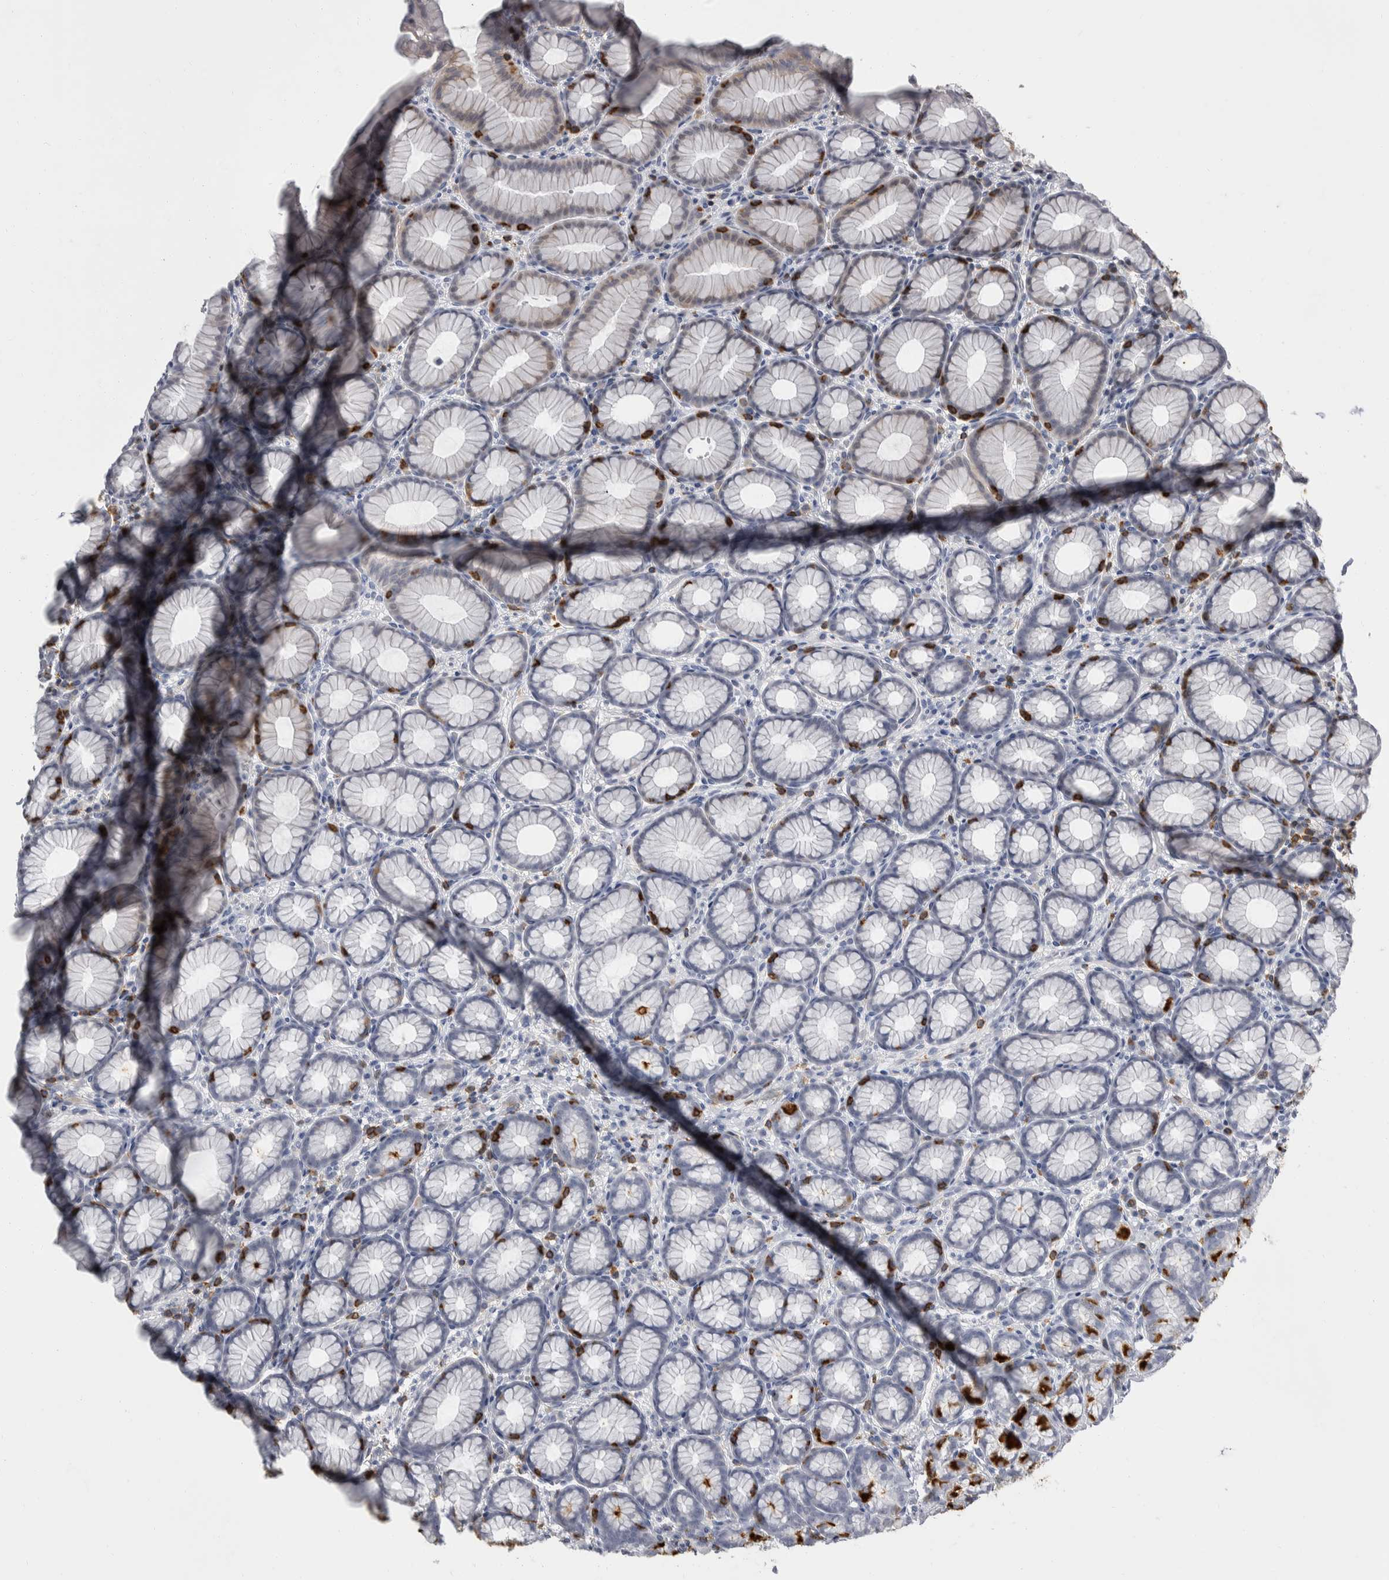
{"staining": {"intensity": "moderate", "quantity": "25%-75%", "location": "cytoplasmic/membranous"}, "tissue": "stomach", "cell_type": "Glandular cells", "image_type": "normal", "snomed": [{"axis": "morphology", "description": "Normal tissue, NOS"}, {"axis": "topography", "description": "Stomach"}], "caption": "This photomicrograph shows normal stomach stained with immunohistochemistry to label a protein in brown. The cytoplasmic/membranous of glandular cells show moderate positivity for the protein. Nuclei are counter-stained blue.", "gene": "CEP295NL", "patient": {"sex": "male", "age": 42}}